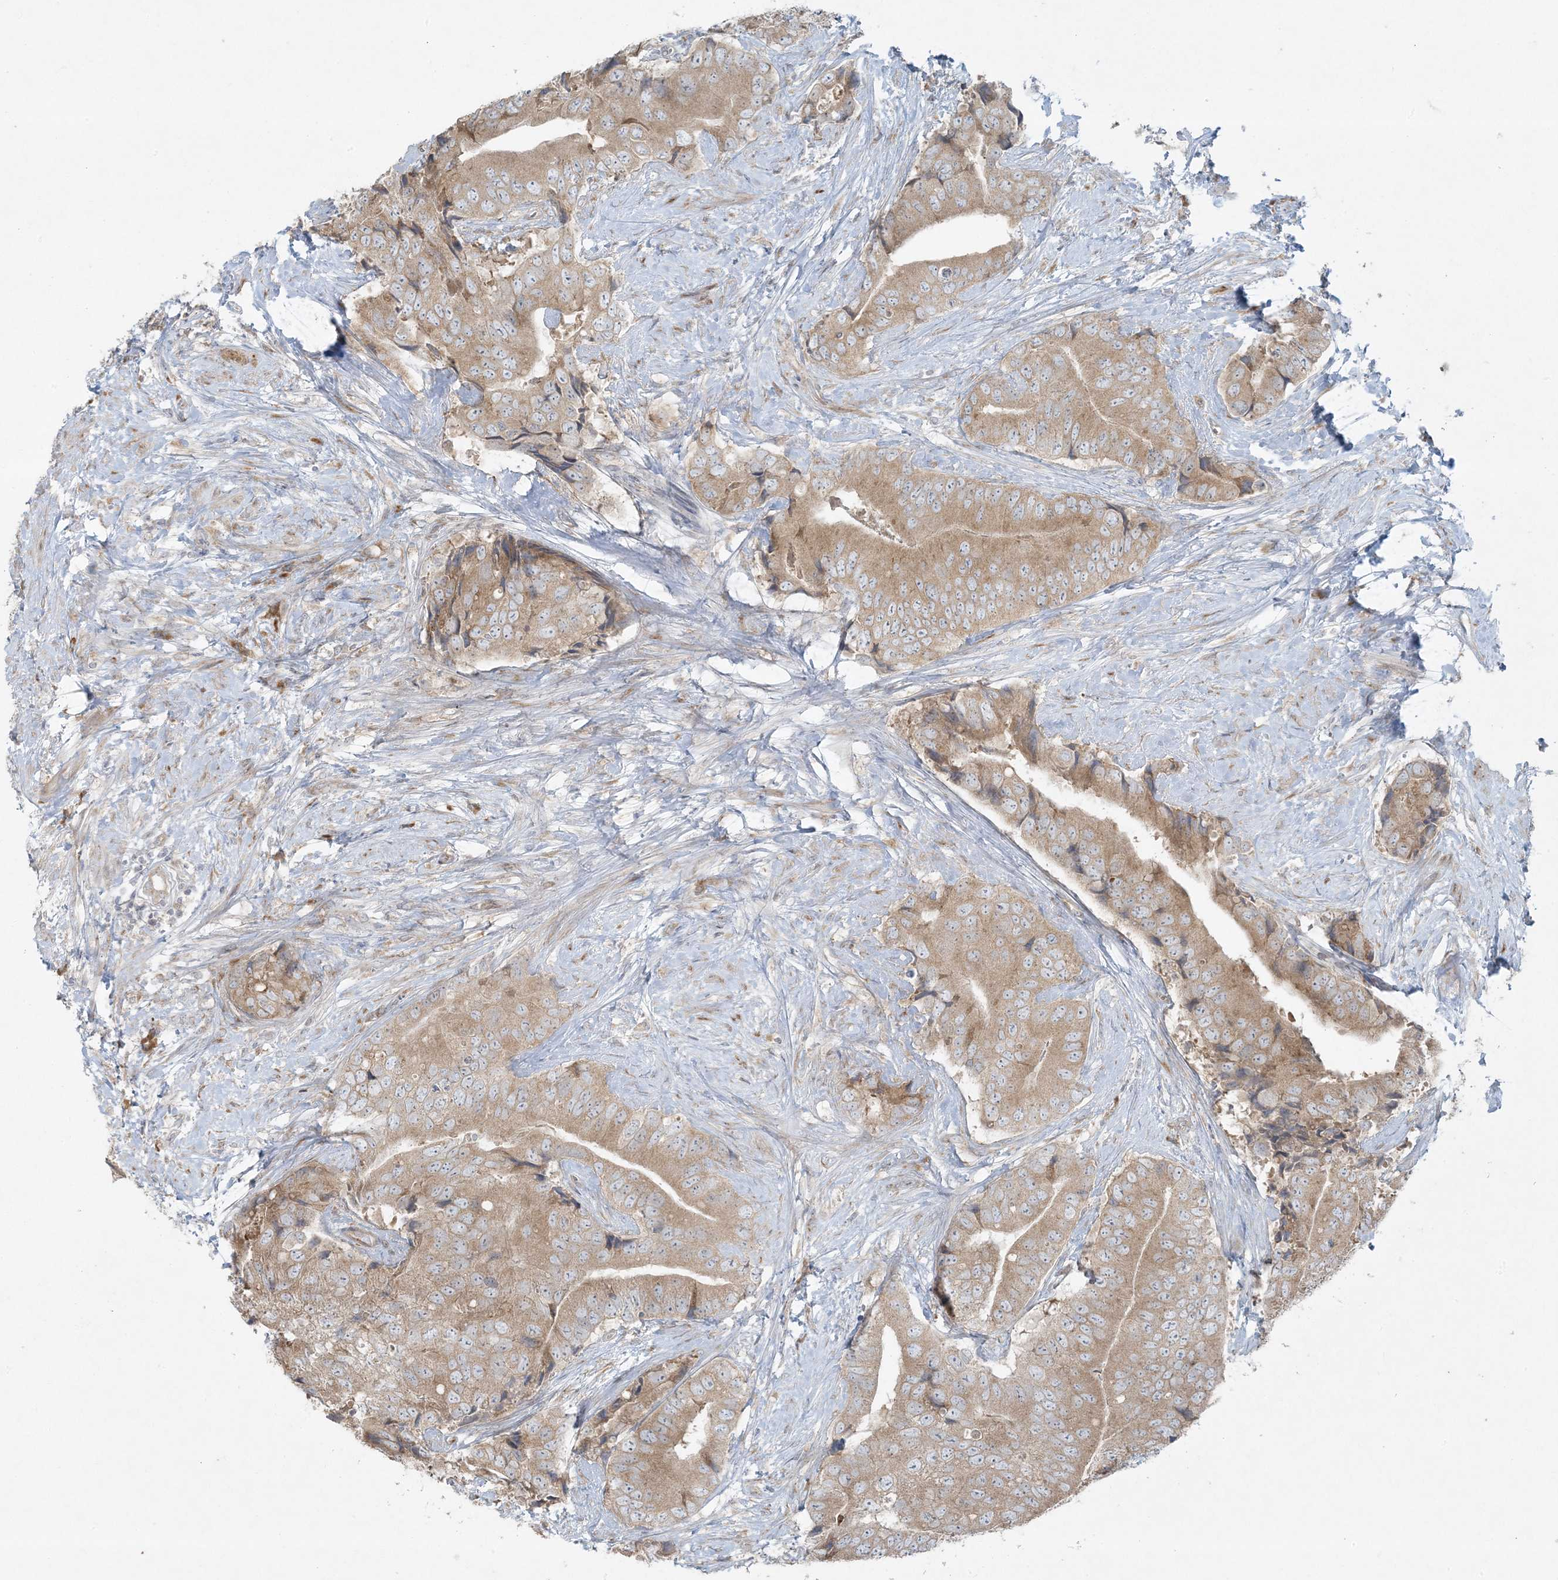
{"staining": {"intensity": "moderate", "quantity": ">75%", "location": "cytoplasmic/membranous"}, "tissue": "prostate cancer", "cell_type": "Tumor cells", "image_type": "cancer", "snomed": [{"axis": "morphology", "description": "Adenocarcinoma, High grade"}, {"axis": "topography", "description": "Prostate"}], "caption": "Protein analysis of prostate cancer tissue reveals moderate cytoplasmic/membranous staining in about >75% of tumor cells.", "gene": "ZNF263", "patient": {"sex": "male", "age": 70}}